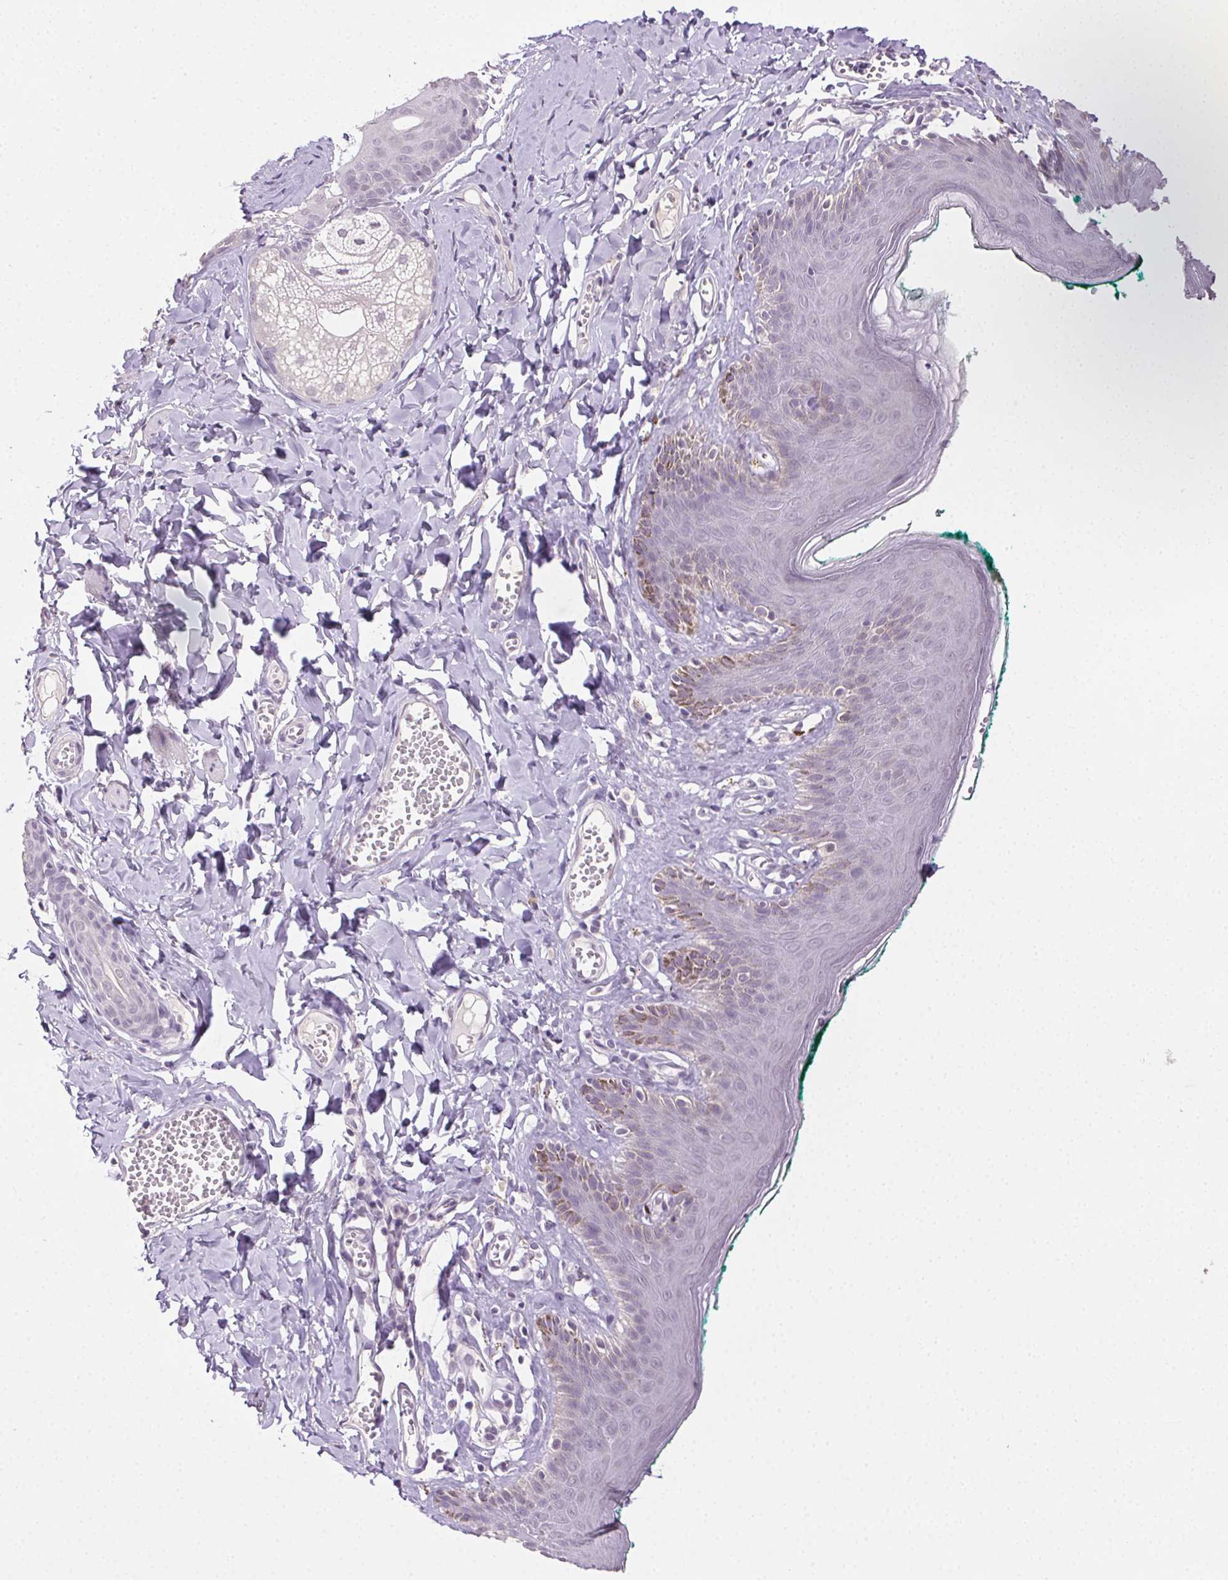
{"staining": {"intensity": "negative", "quantity": "none", "location": "none"}, "tissue": "skin", "cell_type": "Epidermal cells", "image_type": "normal", "snomed": [{"axis": "morphology", "description": "Normal tissue, NOS"}, {"axis": "topography", "description": "Vulva"}, {"axis": "topography", "description": "Peripheral nerve tissue"}], "caption": "High magnification brightfield microscopy of normal skin stained with DAB (3,3'-diaminobenzidine) (brown) and counterstained with hematoxylin (blue): epidermal cells show no significant positivity.", "gene": "CLDN10", "patient": {"sex": "female", "age": 66}}